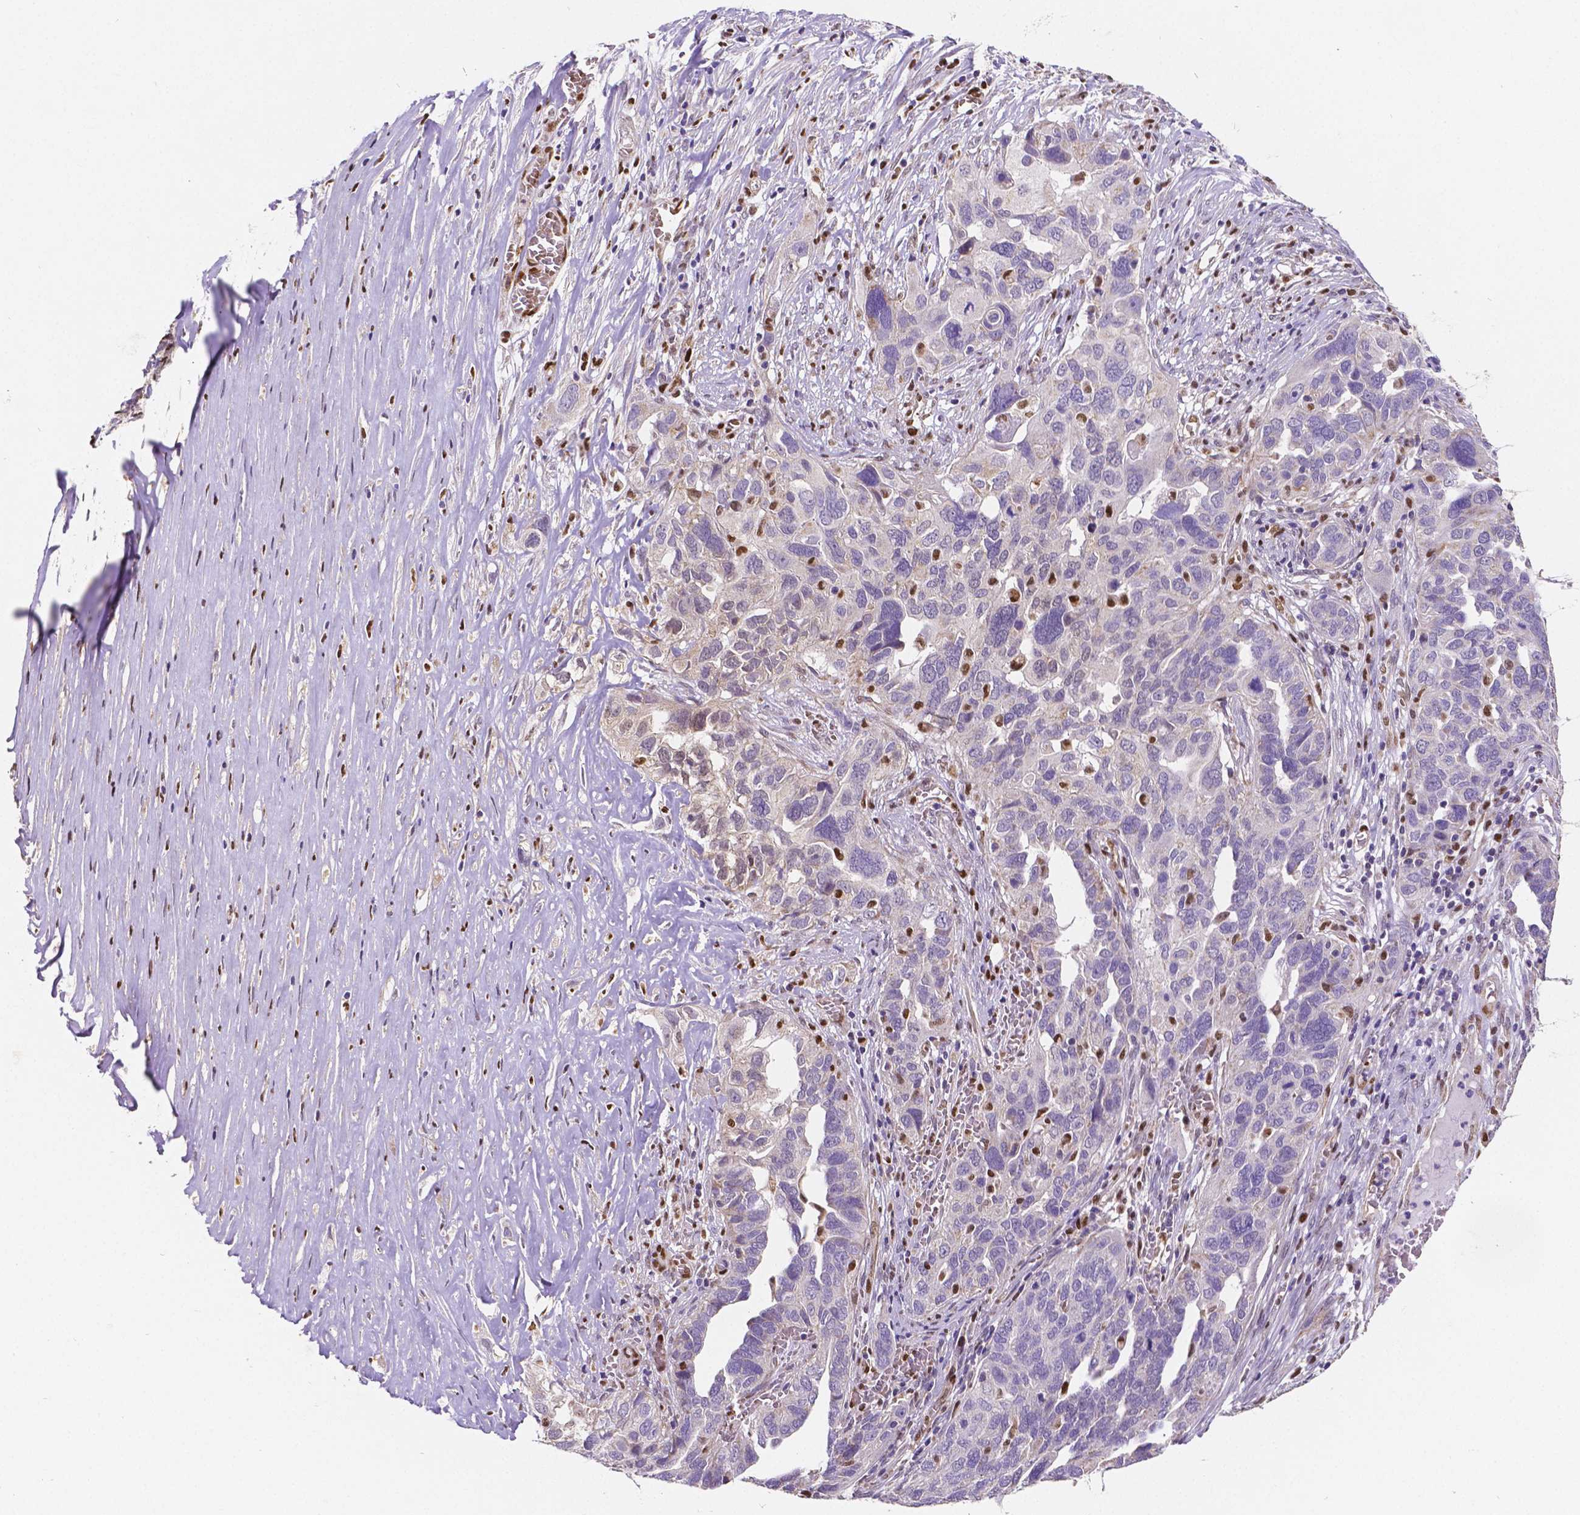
{"staining": {"intensity": "negative", "quantity": "none", "location": "none"}, "tissue": "ovarian cancer", "cell_type": "Tumor cells", "image_type": "cancer", "snomed": [{"axis": "morphology", "description": "Carcinoma, endometroid"}, {"axis": "topography", "description": "Soft tissue"}, {"axis": "topography", "description": "Ovary"}], "caption": "An immunohistochemistry (IHC) histopathology image of endometroid carcinoma (ovarian) is shown. There is no staining in tumor cells of endometroid carcinoma (ovarian). (DAB (3,3'-diaminobenzidine) IHC with hematoxylin counter stain).", "gene": "MEF2C", "patient": {"sex": "female", "age": 52}}